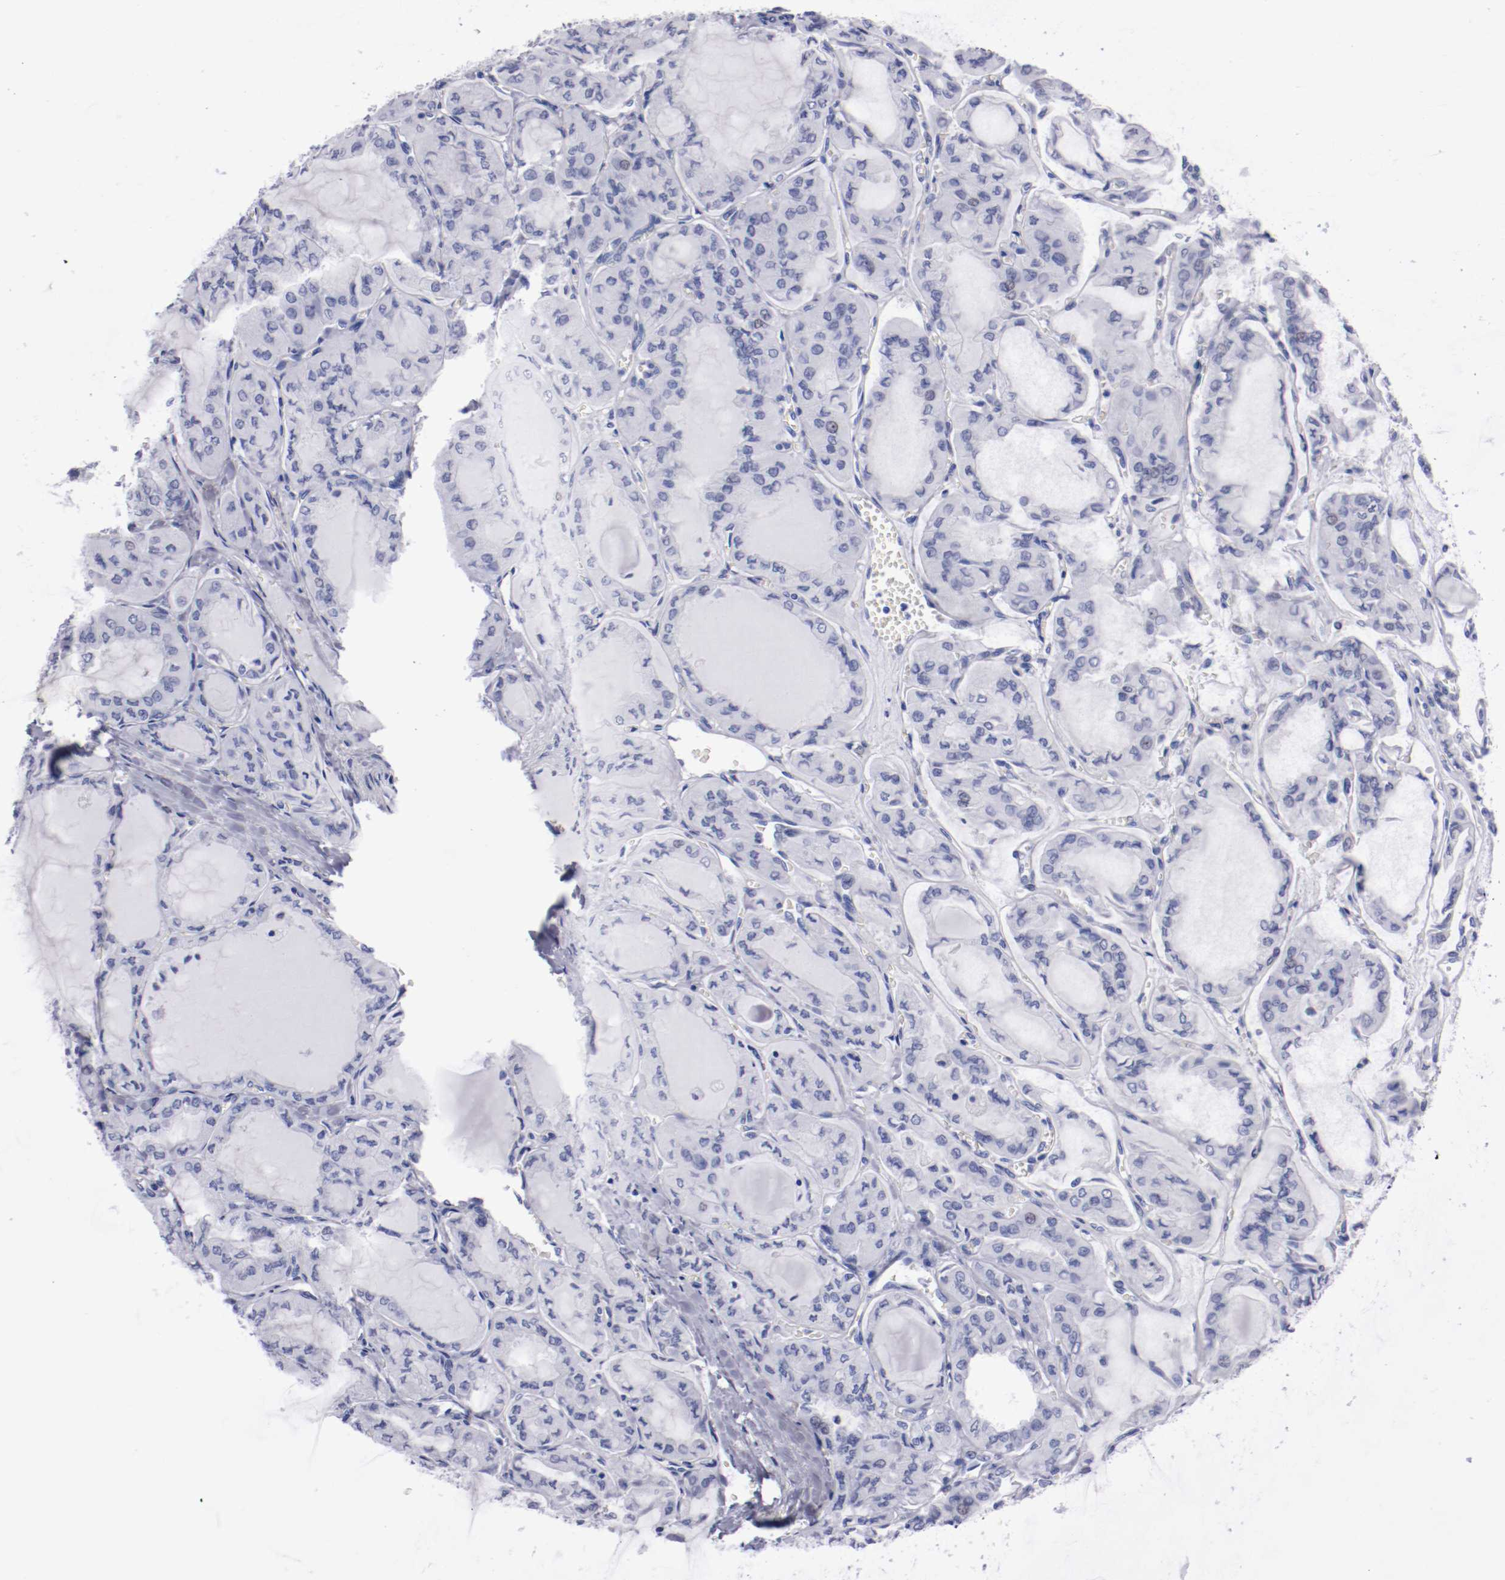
{"staining": {"intensity": "negative", "quantity": "none", "location": "none"}, "tissue": "thyroid cancer", "cell_type": "Tumor cells", "image_type": "cancer", "snomed": [{"axis": "morphology", "description": "Papillary adenocarcinoma, NOS"}, {"axis": "topography", "description": "Thyroid gland"}], "caption": "The IHC photomicrograph has no significant staining in tumor cells of thyroid cancer tissue. (DAB (3,3'-diaminobenzidine) immunohistochemistry visualized using brightfield microscopy, high magnification).", "gene": "HNF1B", "patient": {"sex": "male", "age": 20}}